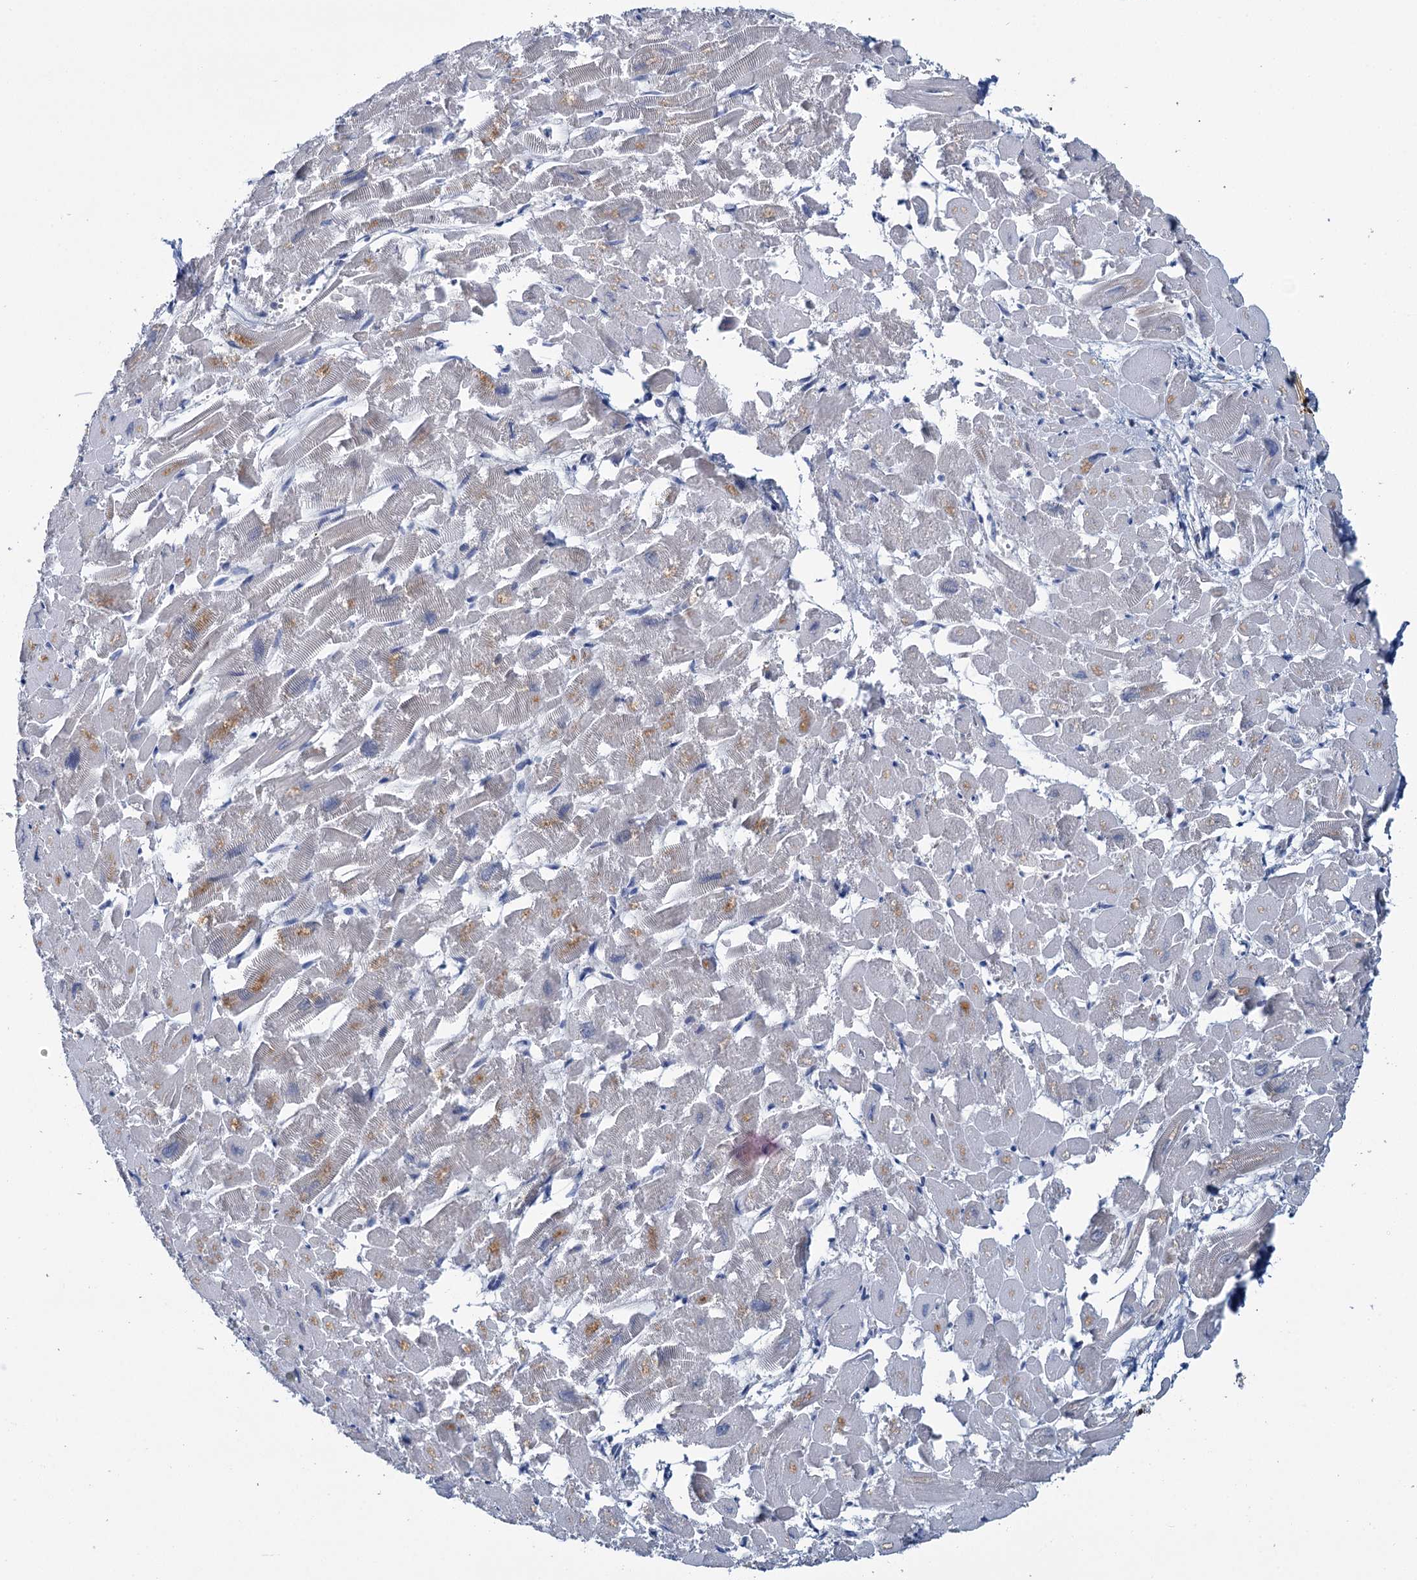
{"staining": {"intensity": "weak", "quantity": "<25%", "location": "cytoplasmic/membranous"}, "tissue": "heart muscle", "cell_type": "Cardiomyocytes", "image_type": "normal", "snomed": [{"axis": "morphology", "description": "Normal tissue, NOS"}, {"axis": "topography", "description": "Heart"}], "caption": "Histopathology image shows no protein staining in cardiomyocytes of benign heart muscle.", "gene": "FGFR2", "patient": {"sex": "male", "age": 54}}